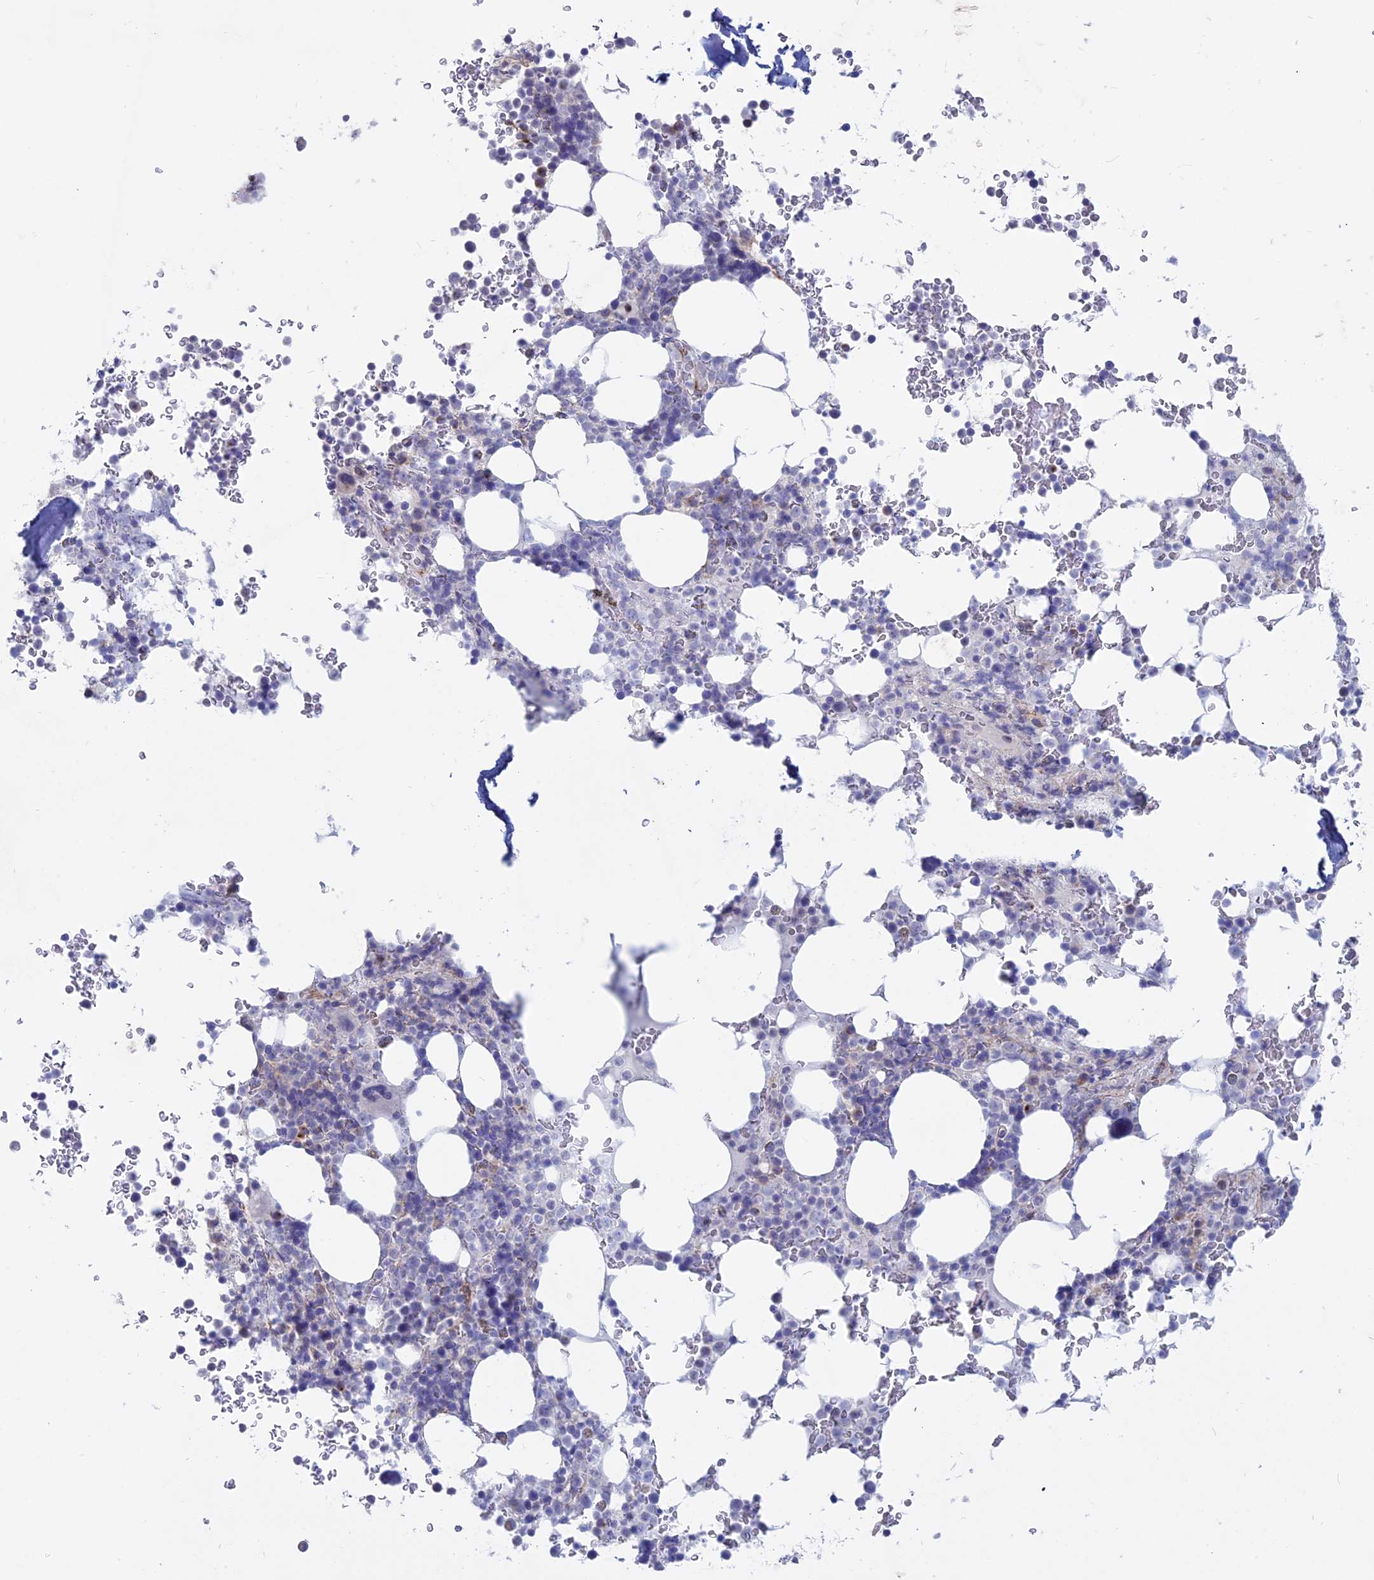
{"staining": {"intensity": "negative", "quantity": "none", "location": "none"}, "tissue": "bone marrow", "cell_type": "Hematopoietic cells", "image_type": "normal", "snomed": [{"axis": "morphology", "description": "Normal tissue, NOS"}, {"axis": "topography", "description": "Bone marrow"}], "caption": "Immunohistochemical staining of benign human bone marrow reveals no significant expression in hematopoietic cells.", "gene": "MYO5B", "patient": {"sex": "male", "age": 58}}